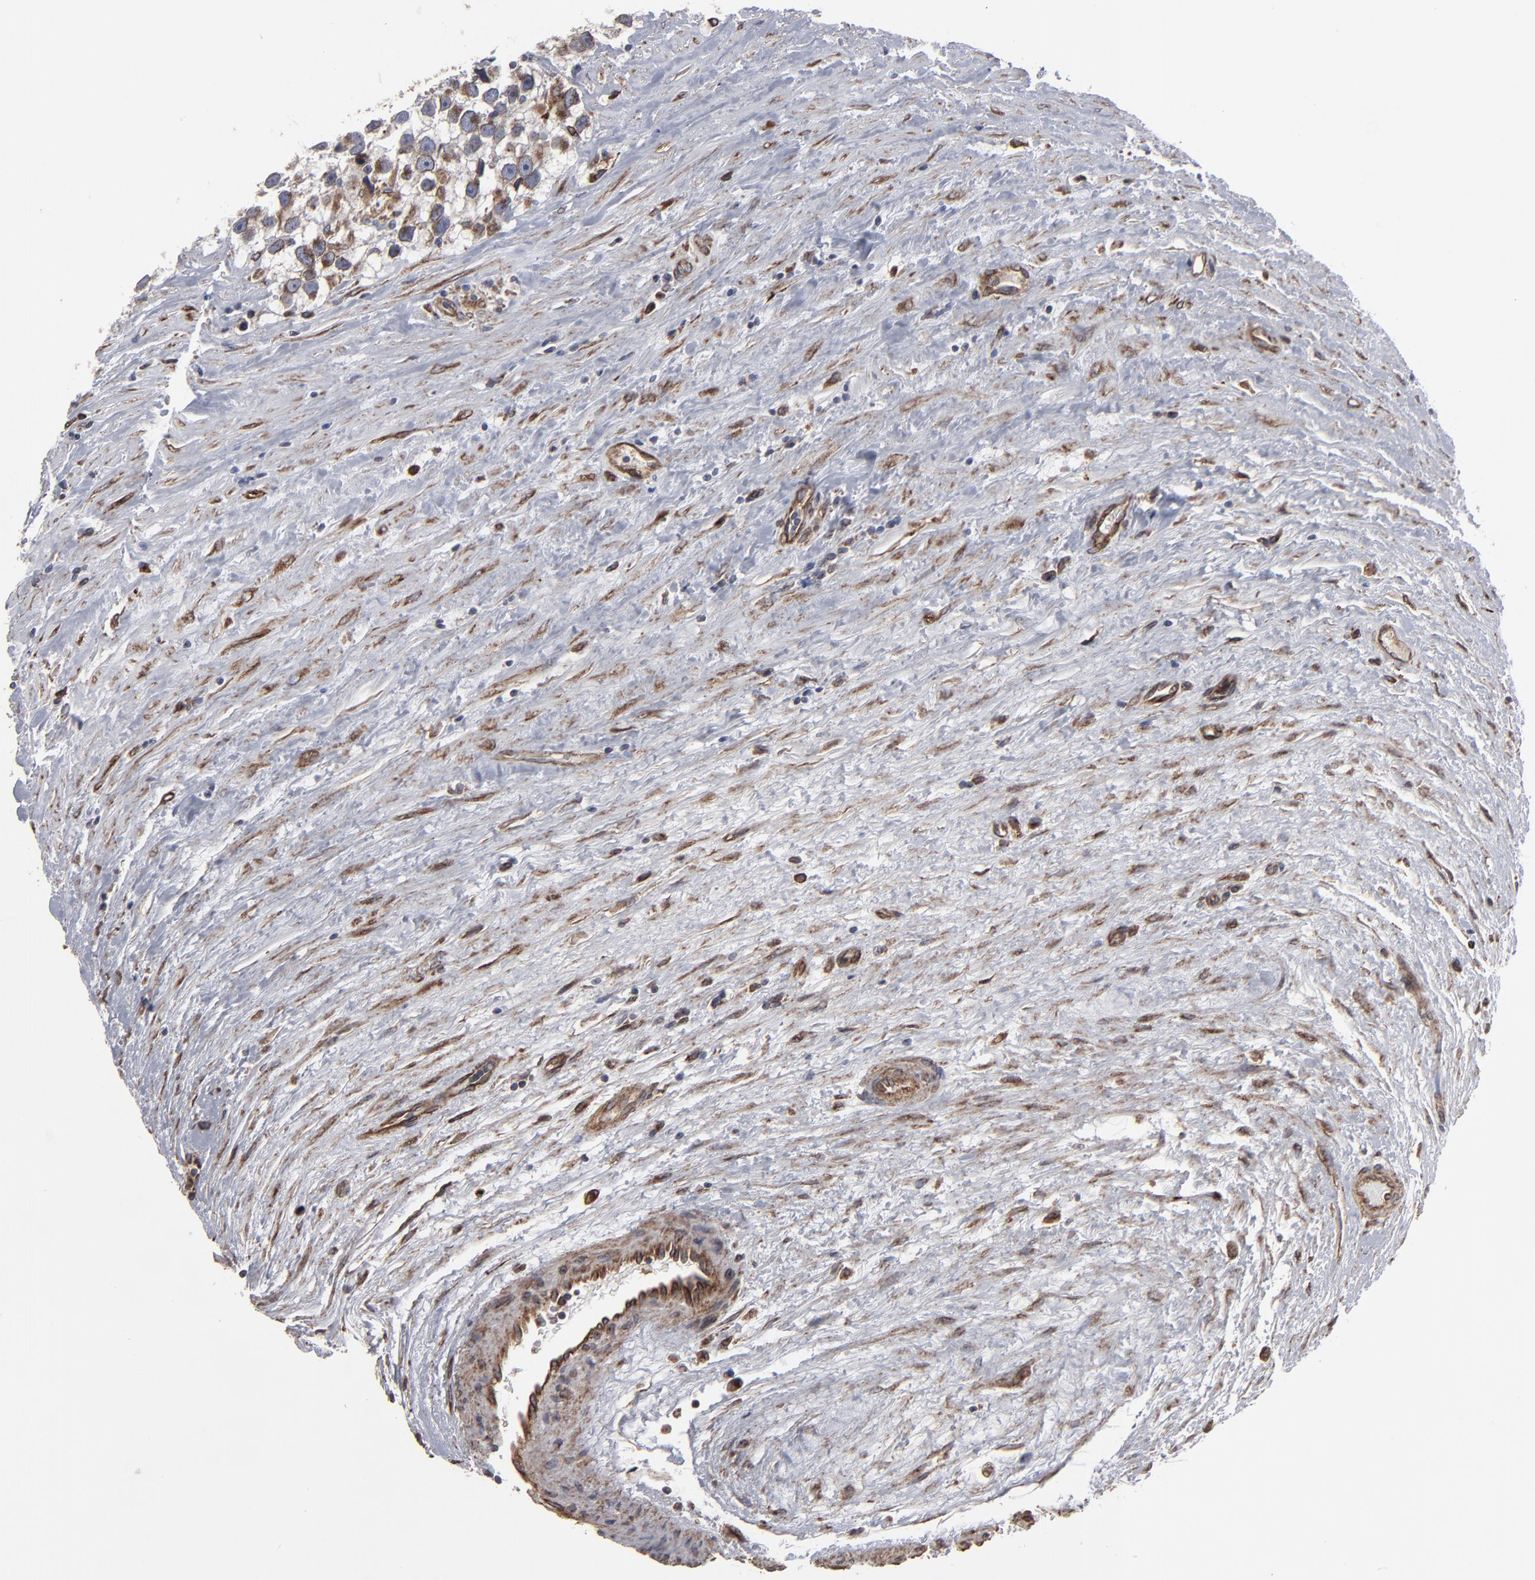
{"staining": {"intensity": "moderate", "quantity": "<25%", "location": "cytoplasmic/membranous"}, "tissue": "testis cancer", "cell_type": "Tumor cells", "image_type": "cancer", "snomed": [{"axis": "morphology", "description": "Seminoma, NOS"}, {"axis": "topography", "description": "Testis"}], "caption": "Approximately <25% of tumor cells in testis cancer exhibit moderate cytoplasmic/membranous protein expression as visualized by brown immunohistochemical staining.", "gene": "CNIH1", "patient": {"sex": "male", "age": 43}}